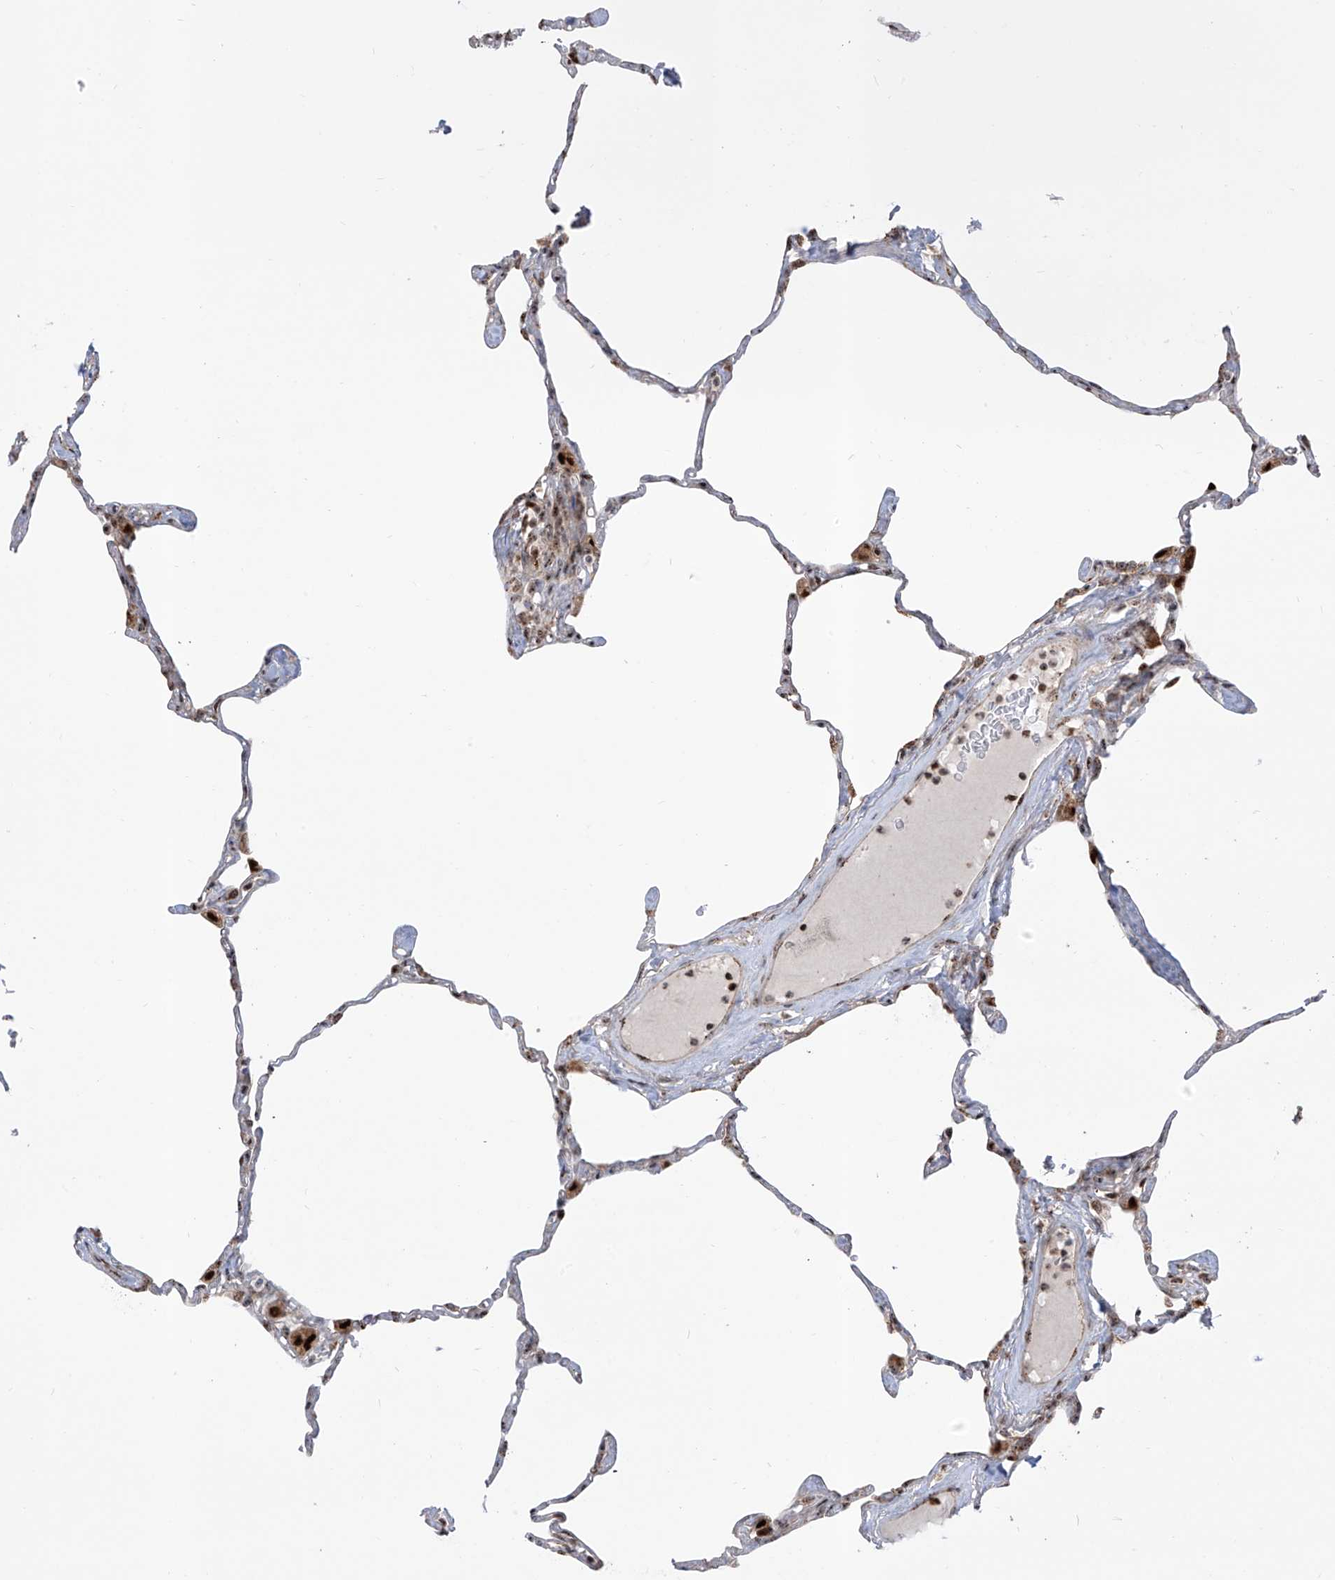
{"staining": {"intensity": "moderate", "quantity": "<25%", "location": "nuclear"}, "tissue": "lung", "cell_type": "Alveolar cells", "image_type": "normal", "snomed": [{"axis": "morphology", "description": "Normal tissue, NOS"}, {"axis": "topography", "description": "Lung"}], "caption": "The micrograph displays a brown stain indicating the presence of a protein in the nuclear of alveolar cells in lung.", "gene": "ZBTB8A", "patient": {"sex": "male", "age": 65}}